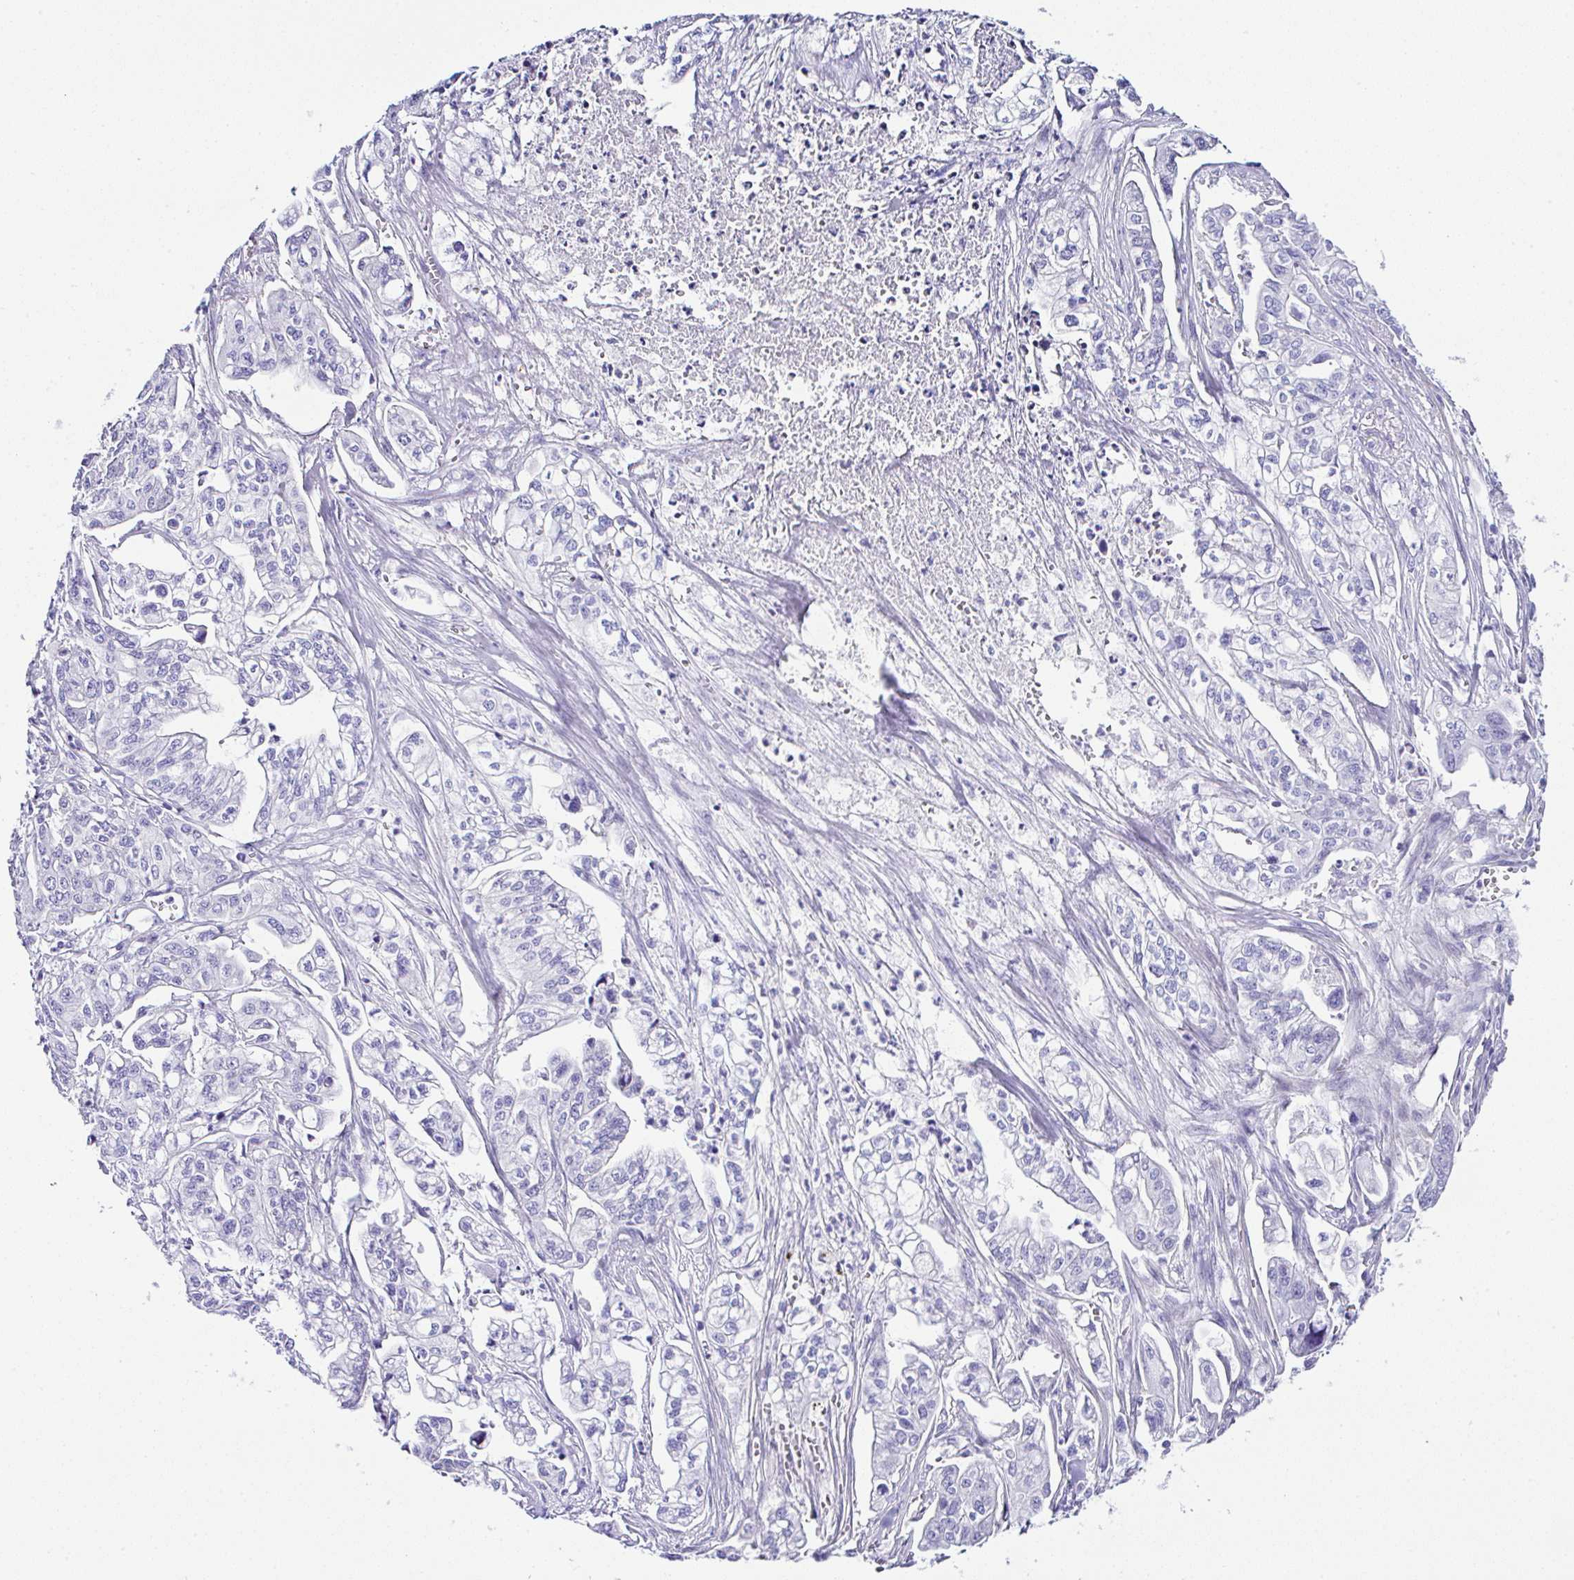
{"staining": {"intensity": "negative", "quantity": "none", "location": "none"}, "tissue": "pancreatic cancer", "cell_type": "Tumor cells", "image_type": "cancer", "snomed": [{"axis": "morphology", "description": "Adenocarcinoma, NOS"}, {"axis": "topography", "description": "Pancreas"}], "caption": "This is an IHC histopathology image of human pancreatic cancer. There is no positivity in tumor cells.", "gene": "OR4P4", "patient": {"sex": "male", "age": 68}}